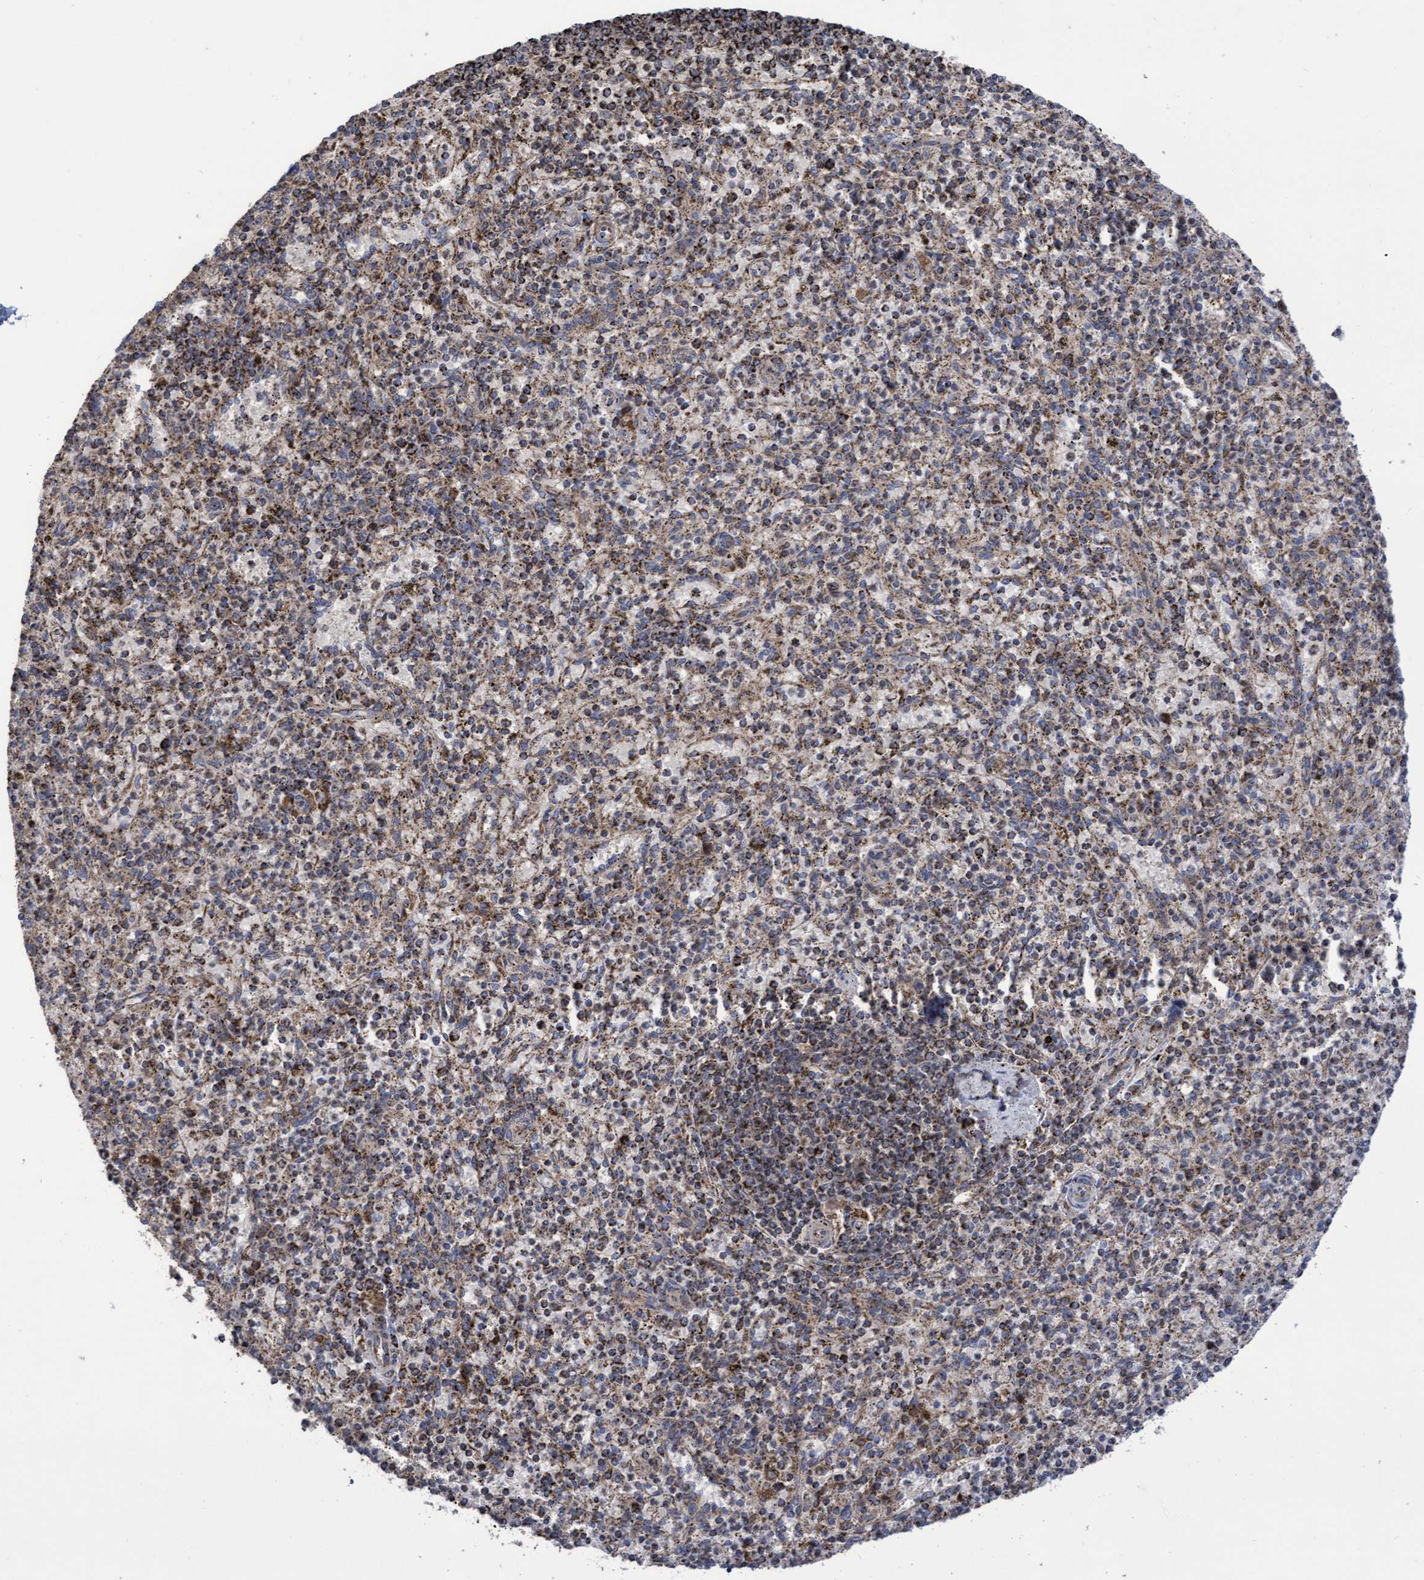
{"staining": {"intensity": "strong", "quantity": "25%-75%", "location": "cytoplasmic/membranous"}, "tissue": "spleen", "cell_type": "Cells in red pulp", "image_type": "normal", "snomed": [{"axis": "morphology", "description": "Normal tissue, NOS"}, {"axis": "topography", "description": "Spleen"}], "caption": "Normal spleen exhibits strong cytoplasmic/membranous positivity in approximately 25%-75% of cells in red pulp, visualized by immunohistochemistry. (IHC, brightfield microscopy, high magnification).", "gene": "COBL", "patient": {"sex": "male", "age": 72}}